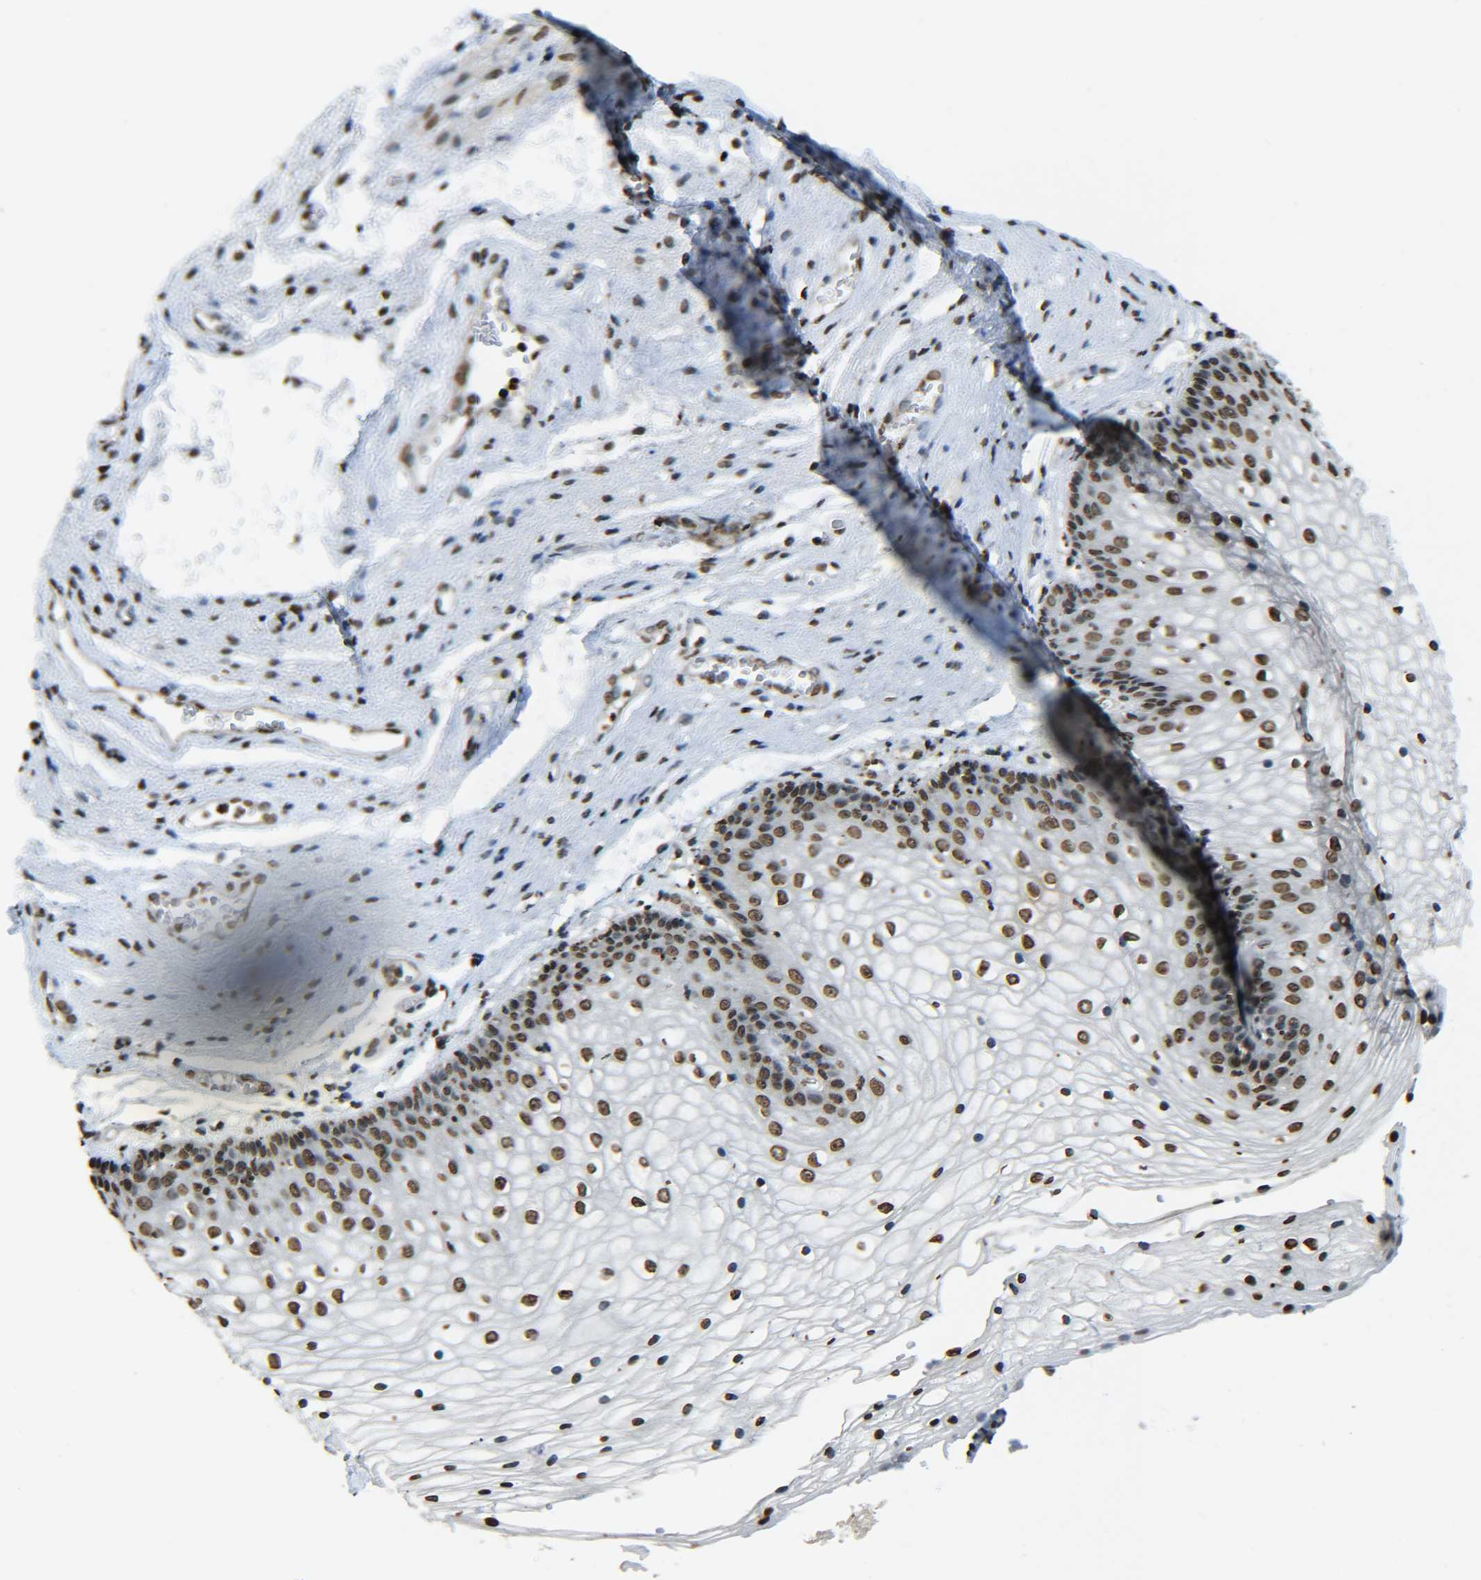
{"staining": {"intensity": "moderate", "quantity": ">75%", "location": "nuclear"}, "tissue": "vagina", "cell_type": "Squamous epithelial cells", "image_type": "normal", "snomed": [{"axis": "morphology", "description": "Normal tissue, NOS"}, {"axis": "topography", "description": "Vagina"}], "caption": "Protein staining reveals moderate nuclear expression in about >75% of squamous epithelial cells in normal vagina.", "gene": "H4C16", "patient": {"sex": "female", "age": 34}}